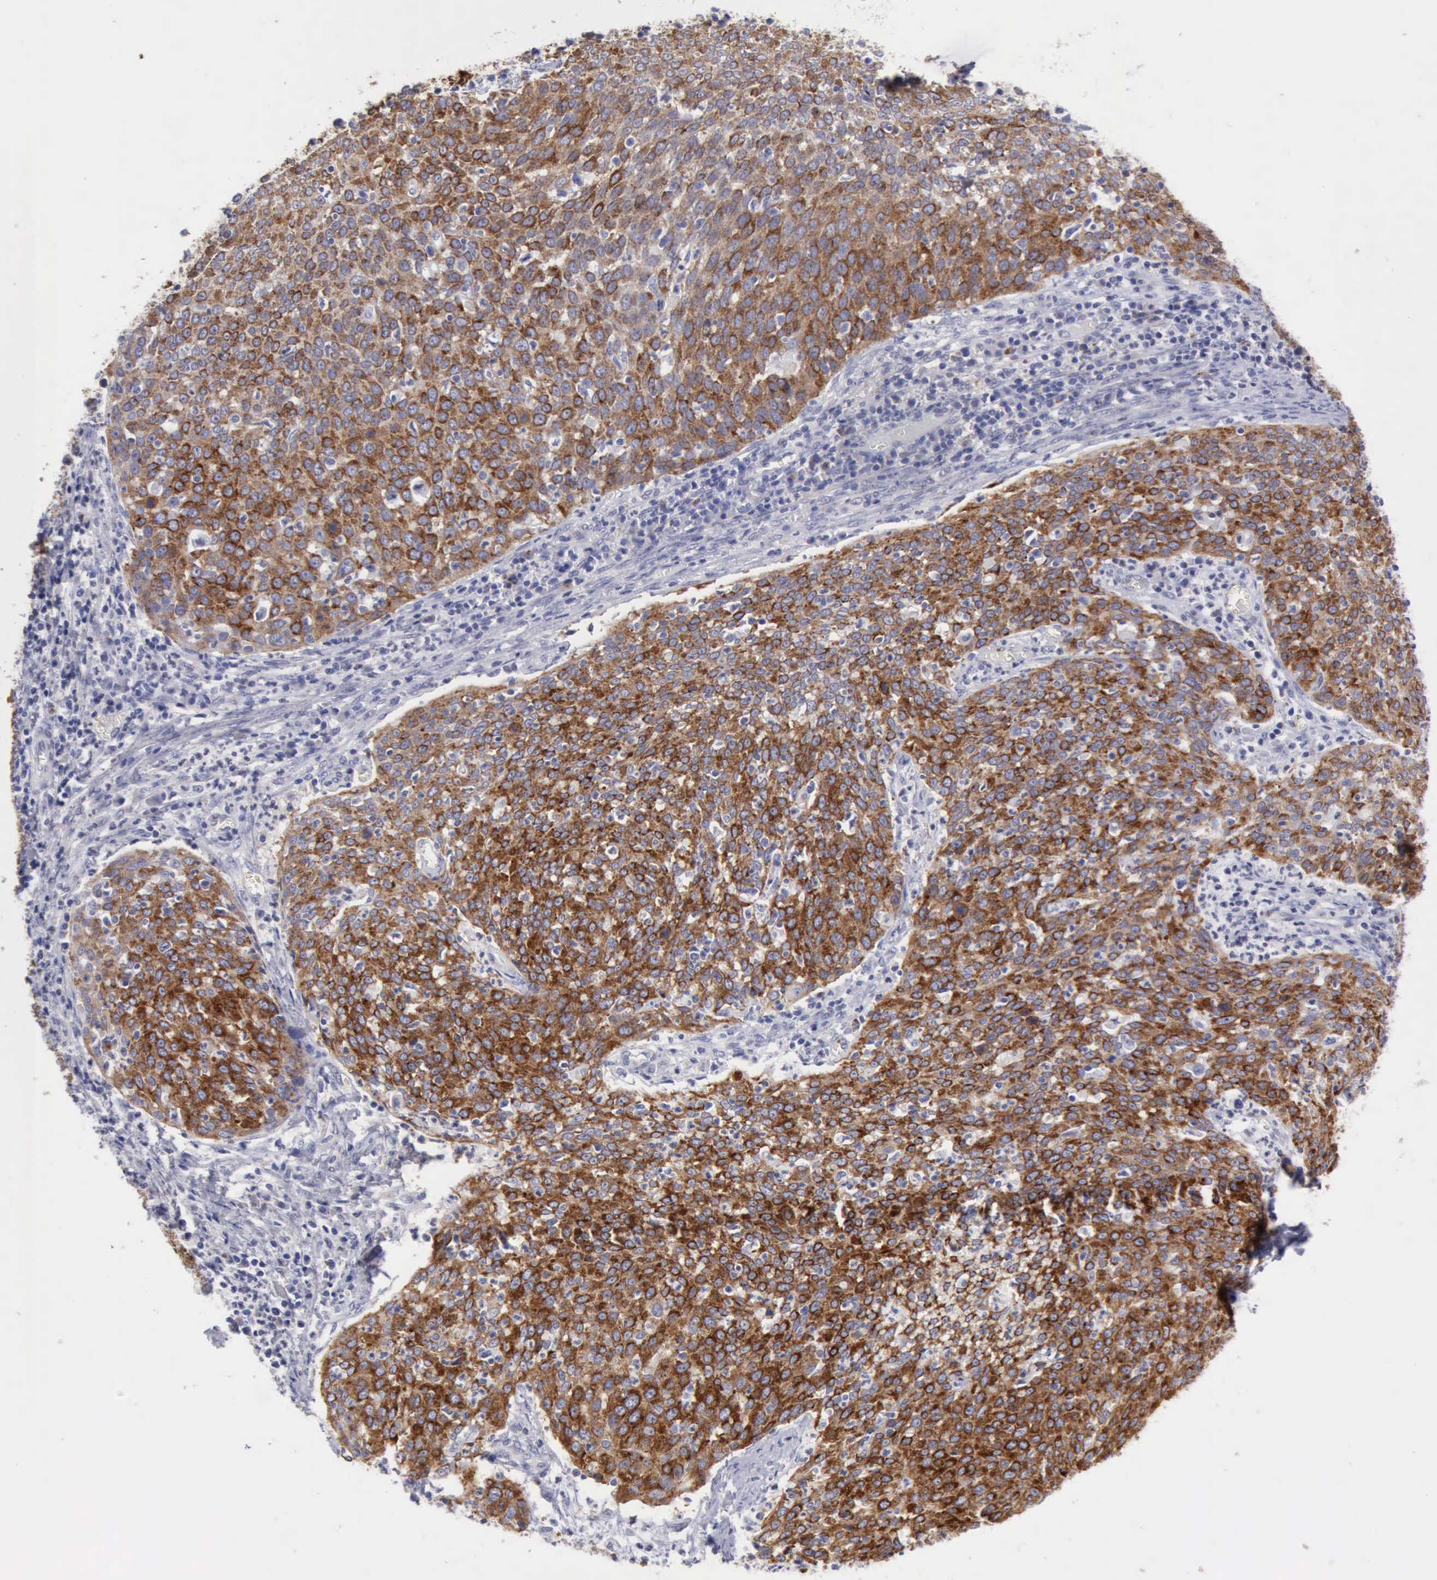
{"staining": {"intensity": "moderate", "quantity": ">75%", "location": "cytoplasmic/membranous"}, "tissue": "cervical cancer", "cell_type": "Tumor cells", "image_type": "cancer", "snomed": [{"axis": "morphology", "description": "Squamous cell carcinoma, NOS"}, {"axis": "topography", "description": "Cervix"}], "caption": "There is medium levels of moderate cytoplasmic/membranous expression in tumor cells of cervical cancer, as demonstrated by immunohistochemical staining (brown color).", "gene": "TFRC", "patient": {"sex": "female", "age": 38}}